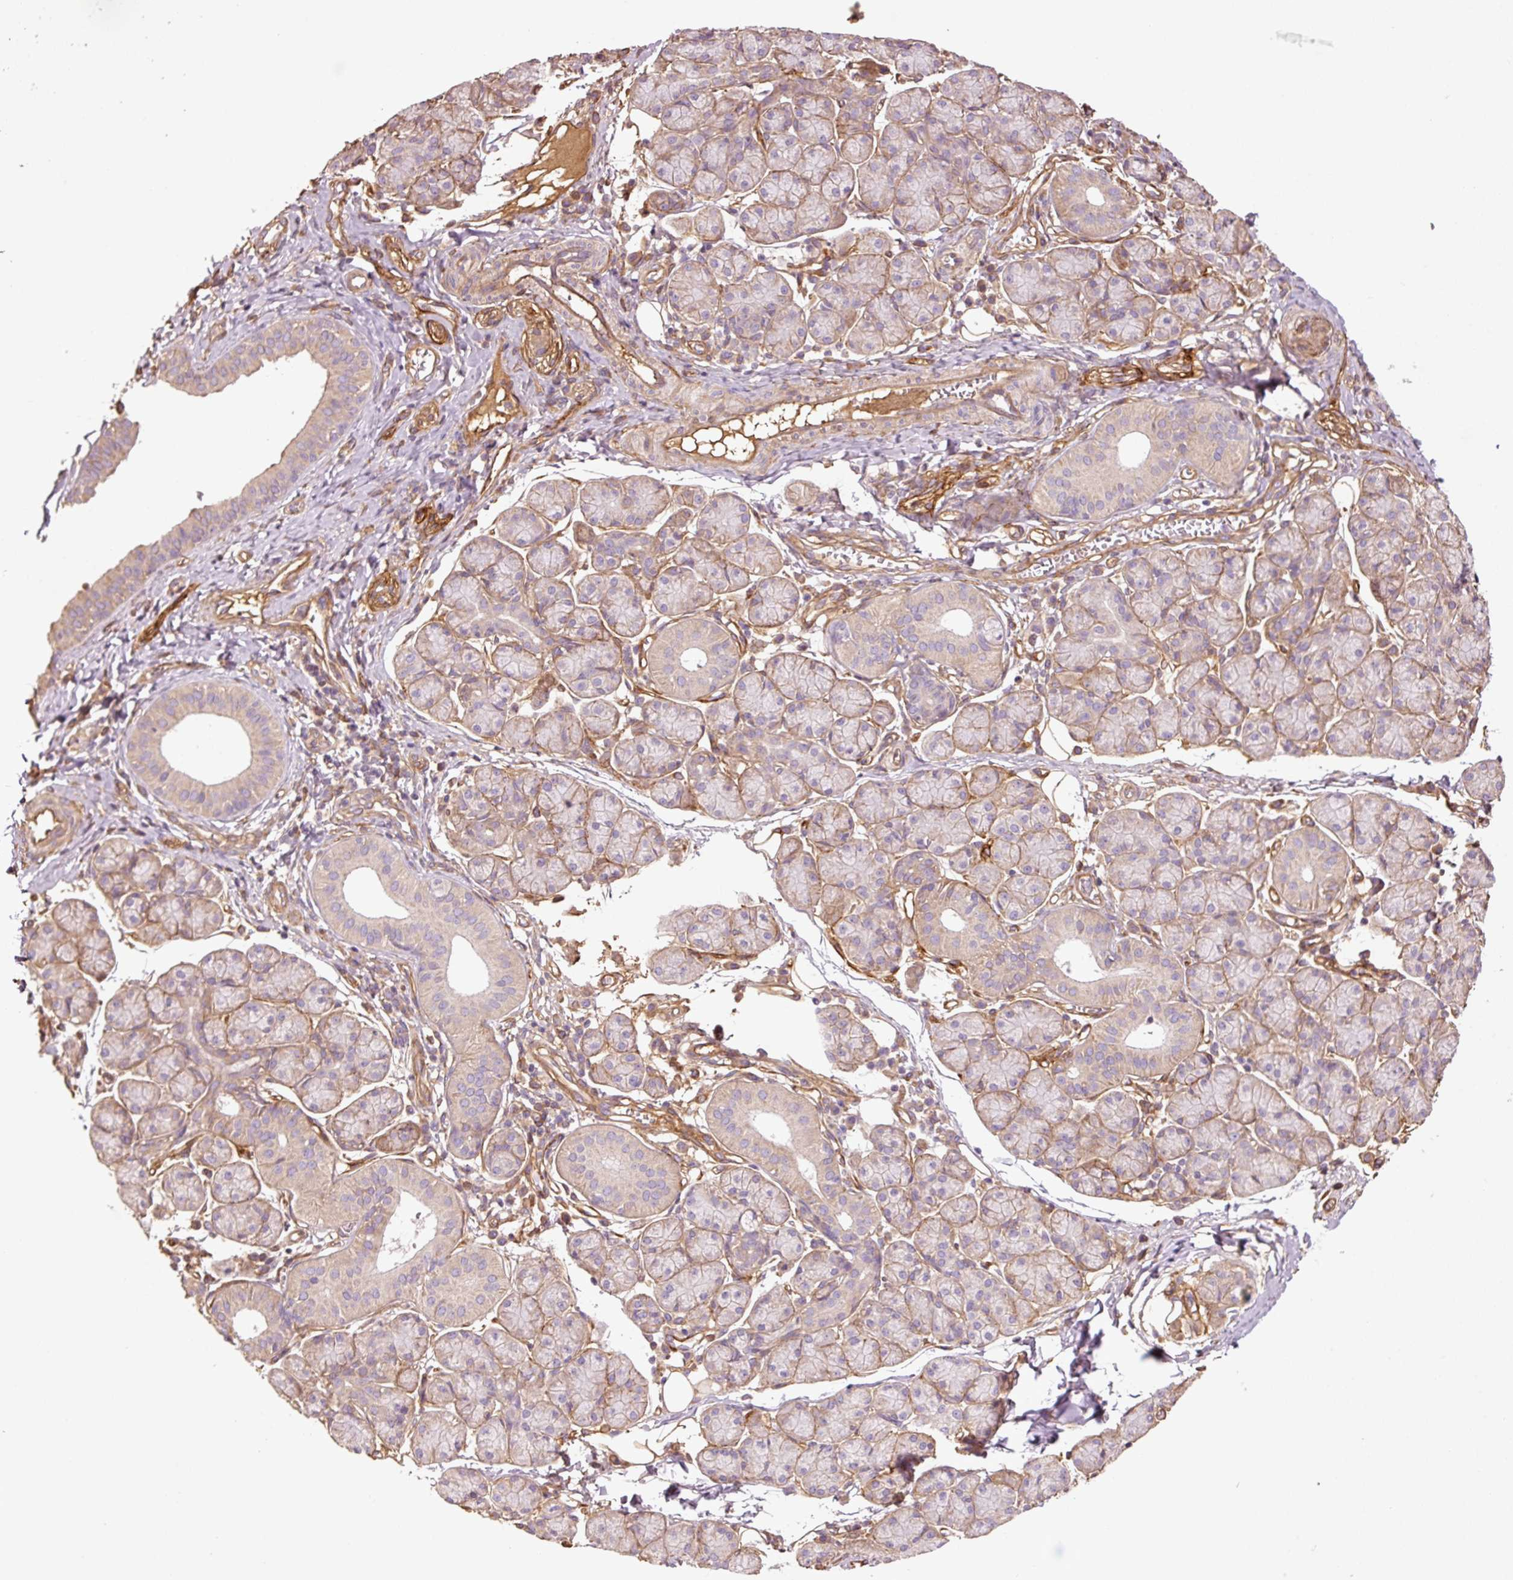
{"staining": {"intensity": "moderate", "quantity": "<25%", "location": "cytoplasmic/membranous"}, "tissue": "salivary gland", "cell_type": "Glandular cells", "image_type": "normal", "snomed": [{"axis": "morphology", "description": "Normal tissue, NOS"}, {"axis": "morphology", "description": "Inflammation, NOS"}, {"axis": "topography", "description": "Lymph node"}, {"axis": "topography", "description": "Salivary gland"}], "caption": "Glandular cells show moderate cytoplasmic/membranous expression in about <25% of cells in benign salivary gland.", "gene": "NID2", "patient": {"sex": "male", "age": 3}}